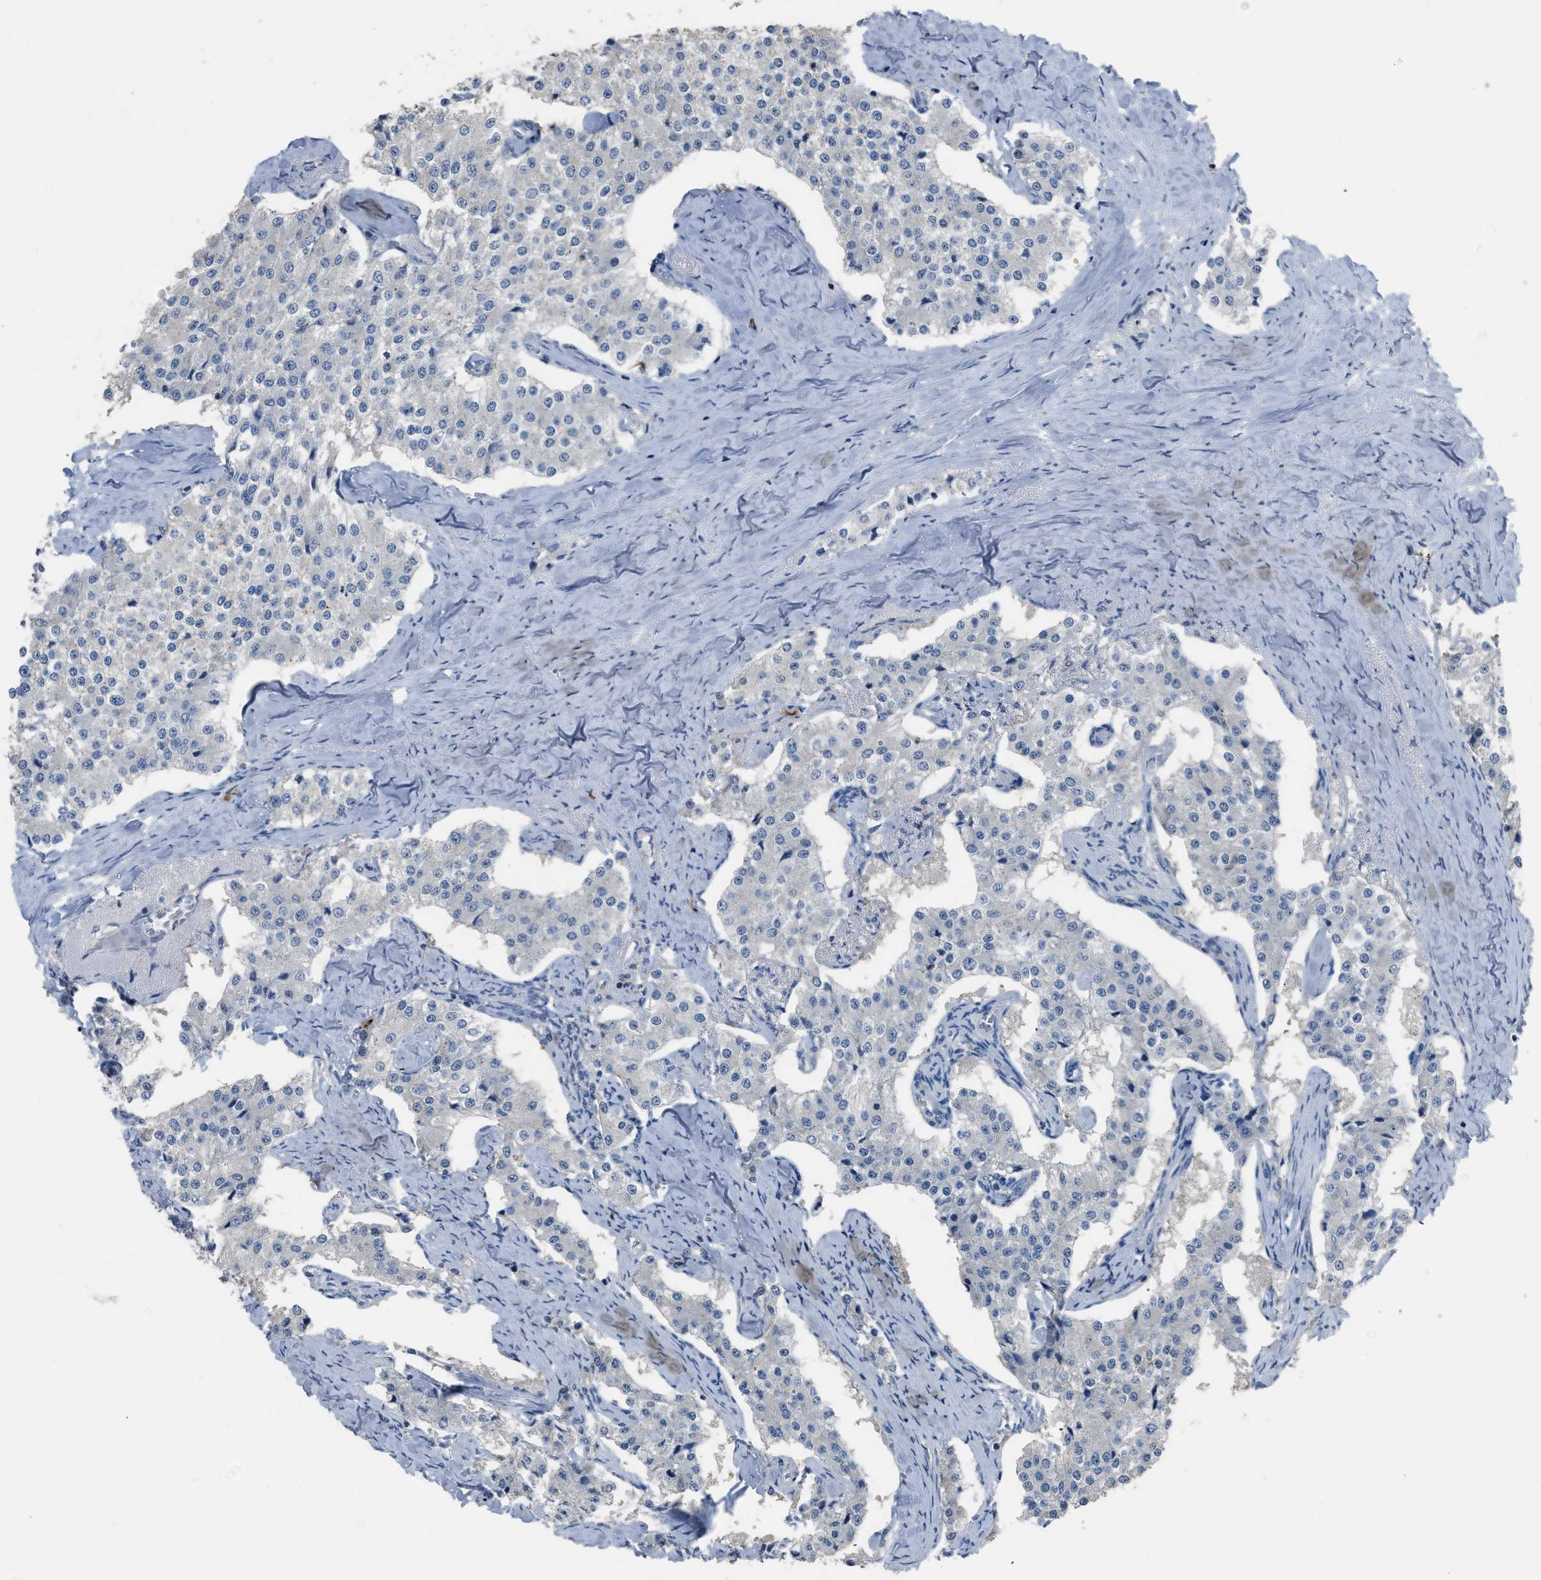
{"staining": {"intensity": "negative", "quantity": "none", "location": "none"}, "tissue": "carcinoid", "cell_type": "Tumor cells", "image_type": "cancer", "snomed": [{"axis": "morphology", "description": "Carcinoid, malignant, NOS"}, {"axis": "topography", "description": "Colon"}], "caption": "DAB (3,3'-diaminobenzidine) immunohistochemical staining of malignant carcinoid reveals no significant expression in tumor cells. (DAB (3,3'-diaminobenzidine) immunohistochemistry (IHC) visualized using brightfield microscopy, high magnification).", "gene": "OR51E1", "patient": {"sex": "female", "age": 52}}